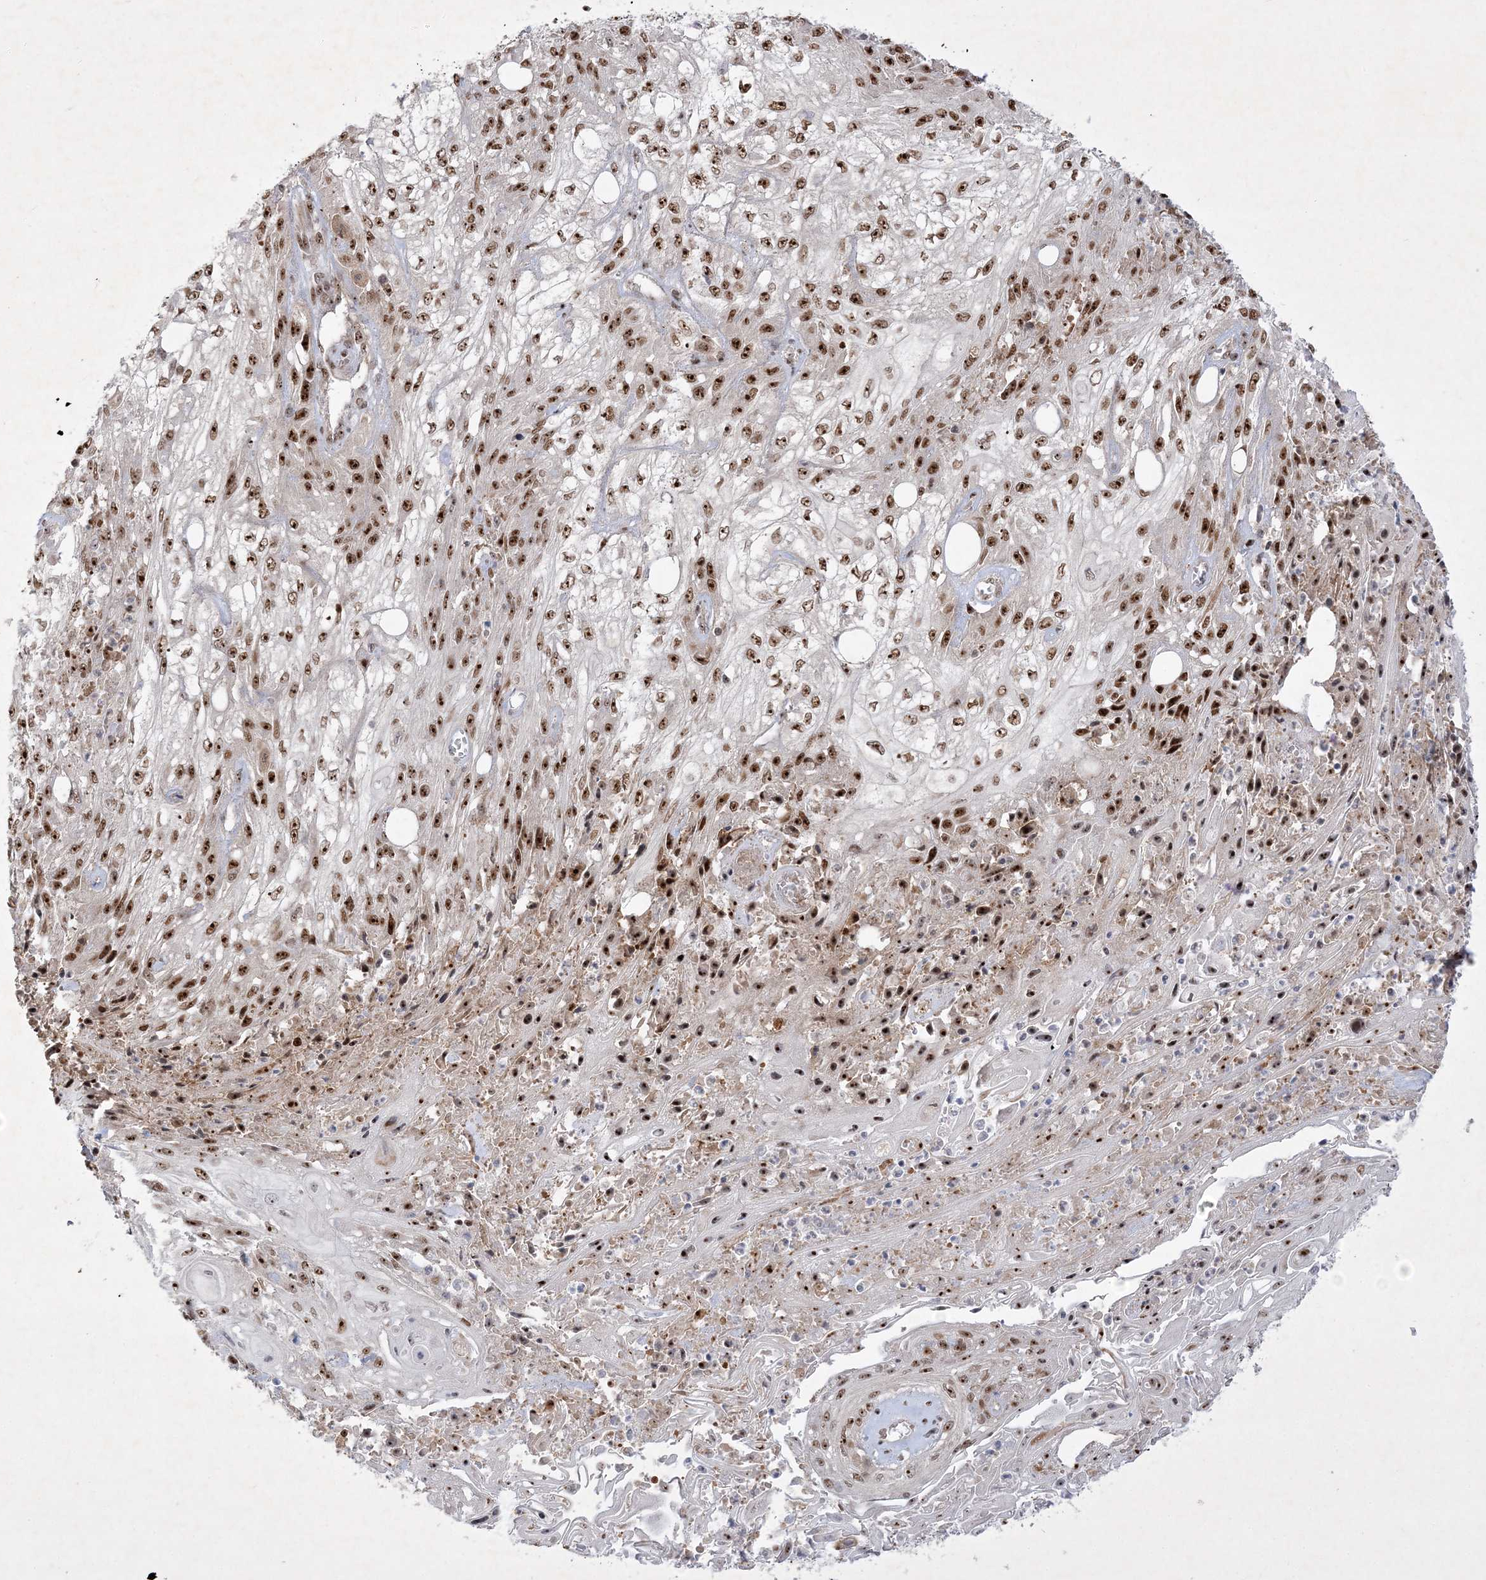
{"staining": {"intensity": "moderate", "quantity": ">75%", "location": "nuclear"}, "tissue": "skin cancer", "cell_type": "Tumor cells", "image_type": "cancer", "snomed": [{"axis": "morphology", "description": "Squamous cell carcinoma, NOS"}, {"axis": "morphology", "description": "Squamous cell carcinoma, metastatic, NOS"}, {"axis": "topography", "description": "Skin"}, {"axis": "topography", "description": "Lymph node"}], "caption": "Human skin cancer stained with a brown dye shows moderate nuclear positive positivity in approximately >75% of tumor cells.", "gene": "NPM3", "patient": {"sex": "male", "age": 75}}